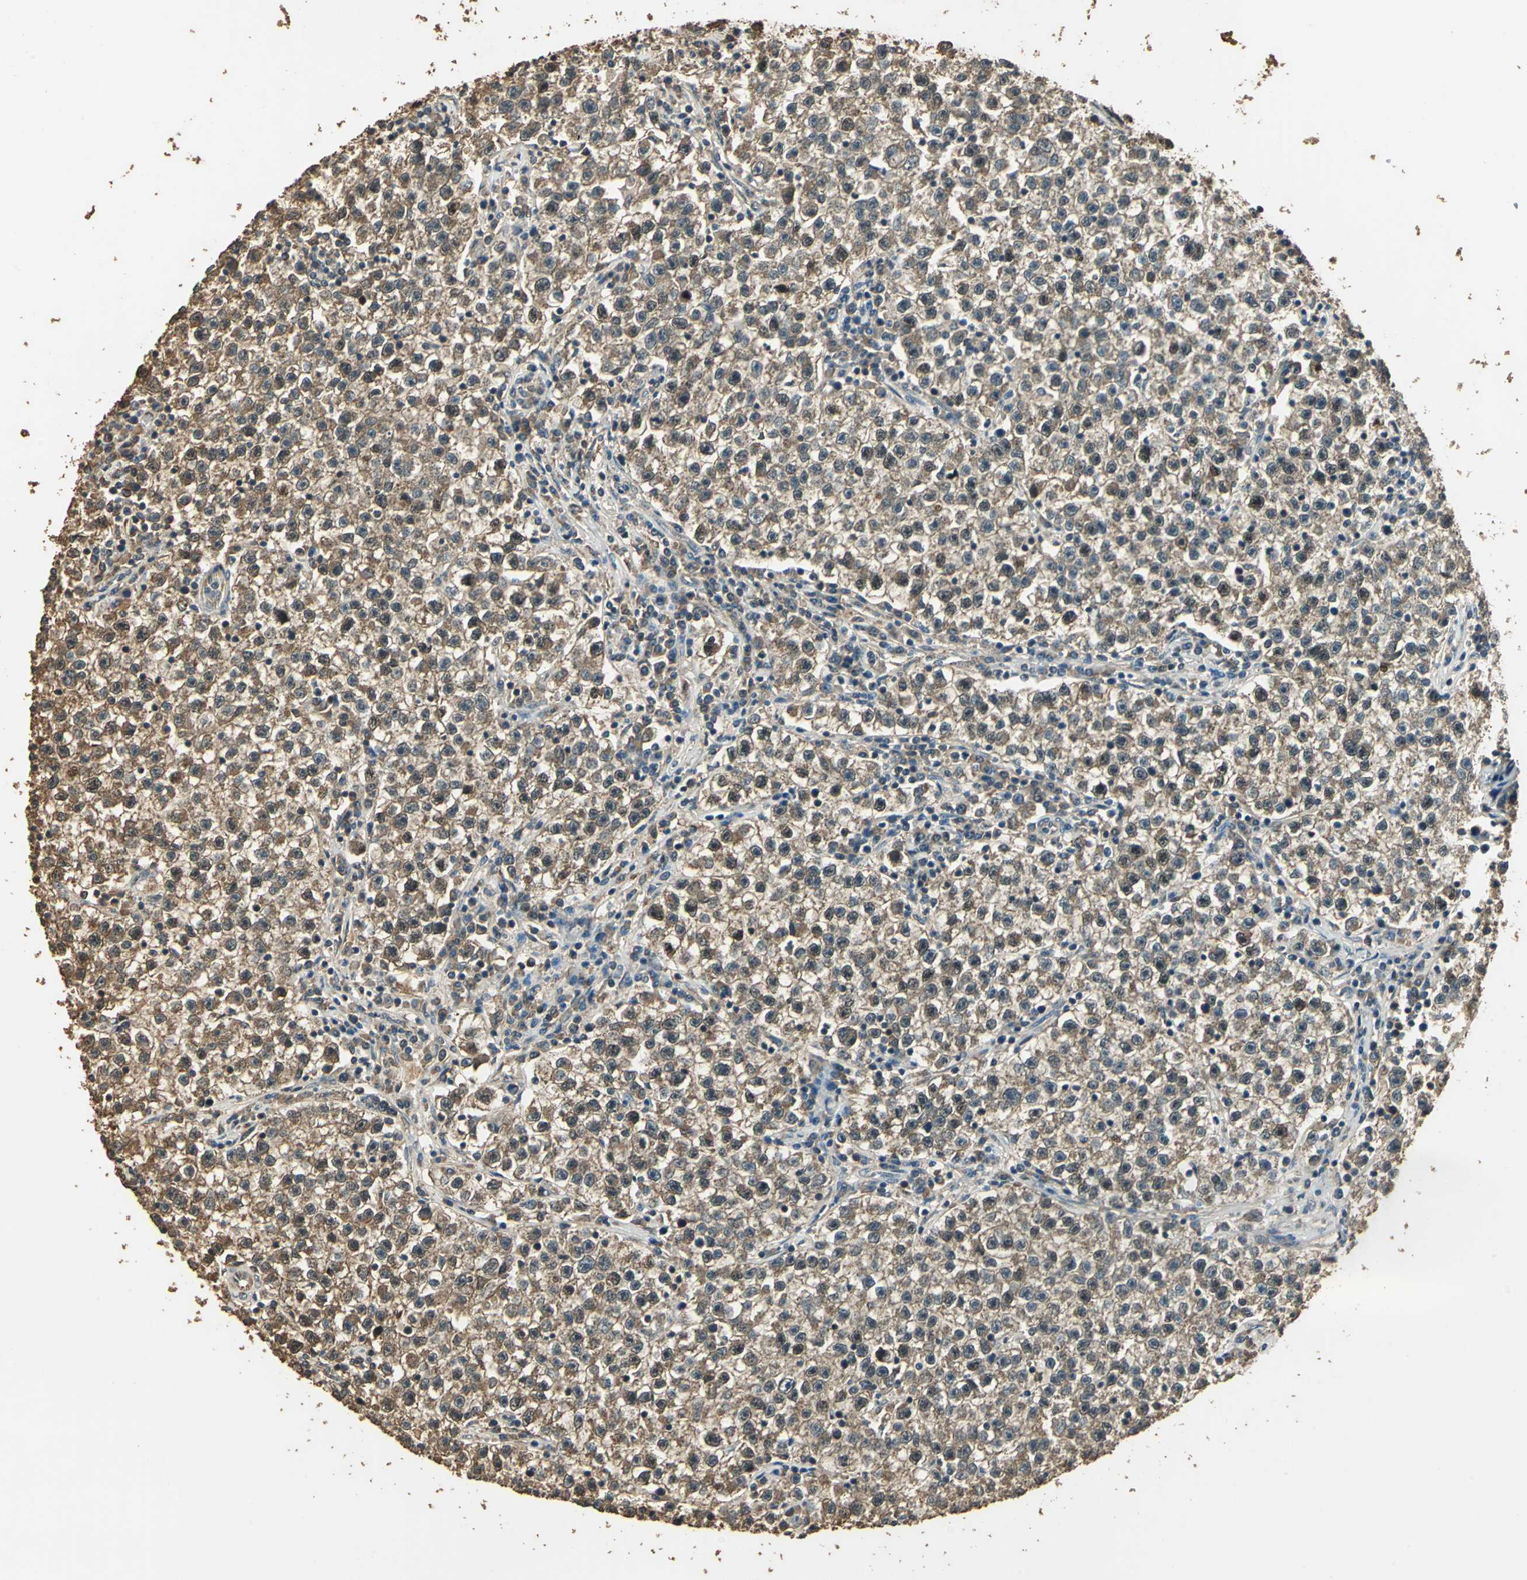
{"staining": {"intensity": "moderate", "quantity": ">75%", "location": "cytoplasmic/membranous,nuclear"}, "tissue": "testis cancer", "cell_type": "Tumor cells", "image_type": "cancer", "snomed": [{"axis": "morphology", "description": "Seminoma, NOS"}, {"axis": "topography", "description": "Testis"}], "caption": "Brown immunohistochemical staining in seminoma (testis) demonstrates moderate cytoplasmic/membranous and nuclear expression in approximately >75% of tumor cells.", "gene": "TMPRSS4", "patient": {"sex": "male", "age": 22}}